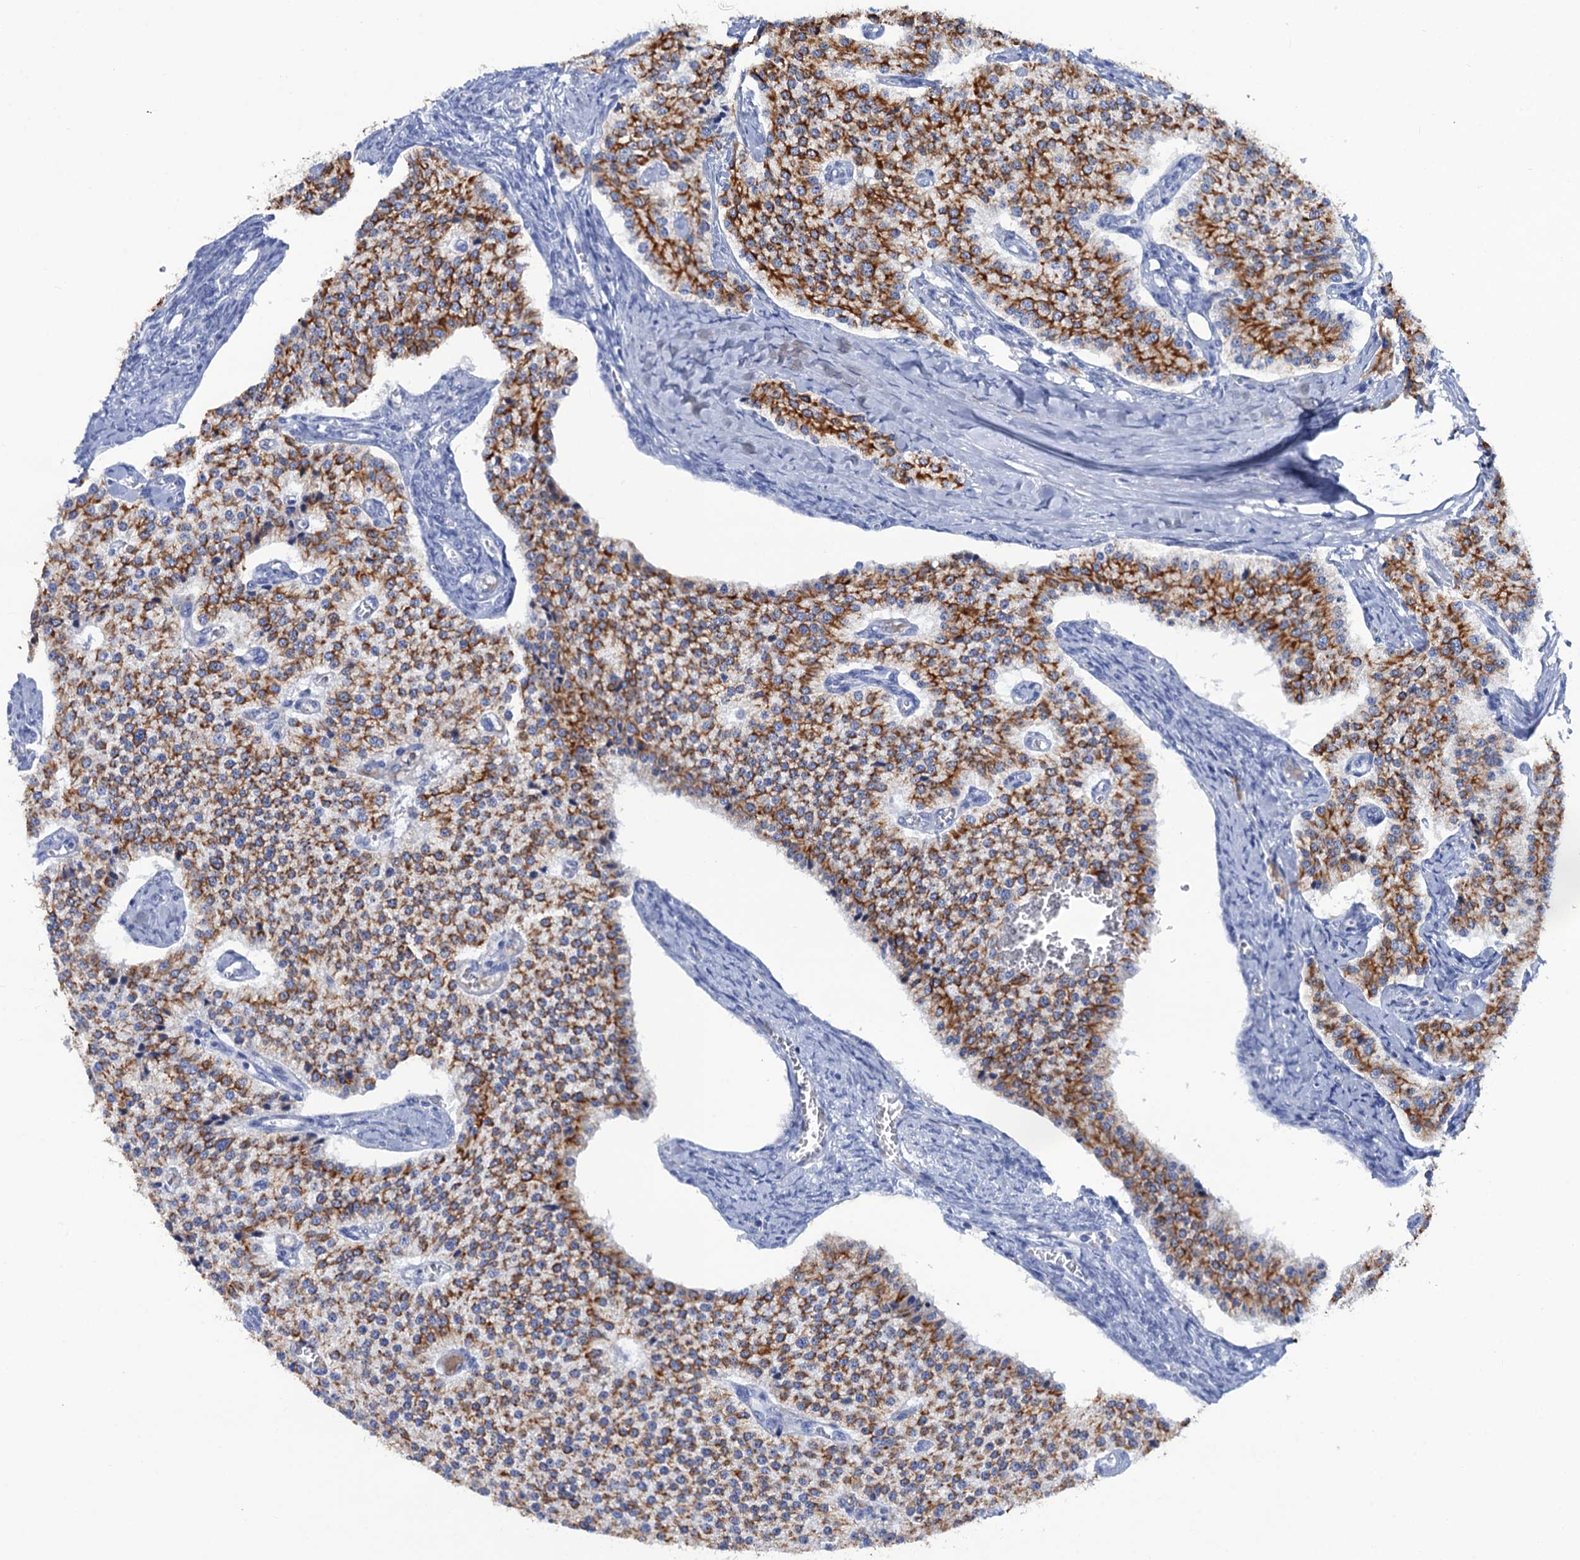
{"staining": {"intensity": "moderate", "quantity": ">75%", "location": "cytoplasmic/membranous"}, "tissue": "carcinoid", "cell_type": "Tumor cells", "image_type": "cancer", "snomed": [{"axis": "morphology", "description": "Carcinoid, malignant, NOS"}, {"axis": "topography", "description": "Colon"}], "caption": "There is medium levels of moderate cytoplasmic/membranous staining in tumor cells of carcinoid, as demonstrated by immunohistochemical staining (brown color).", "gene": "RAB3IP", "patient": {"sex": "female", "age": 52}}